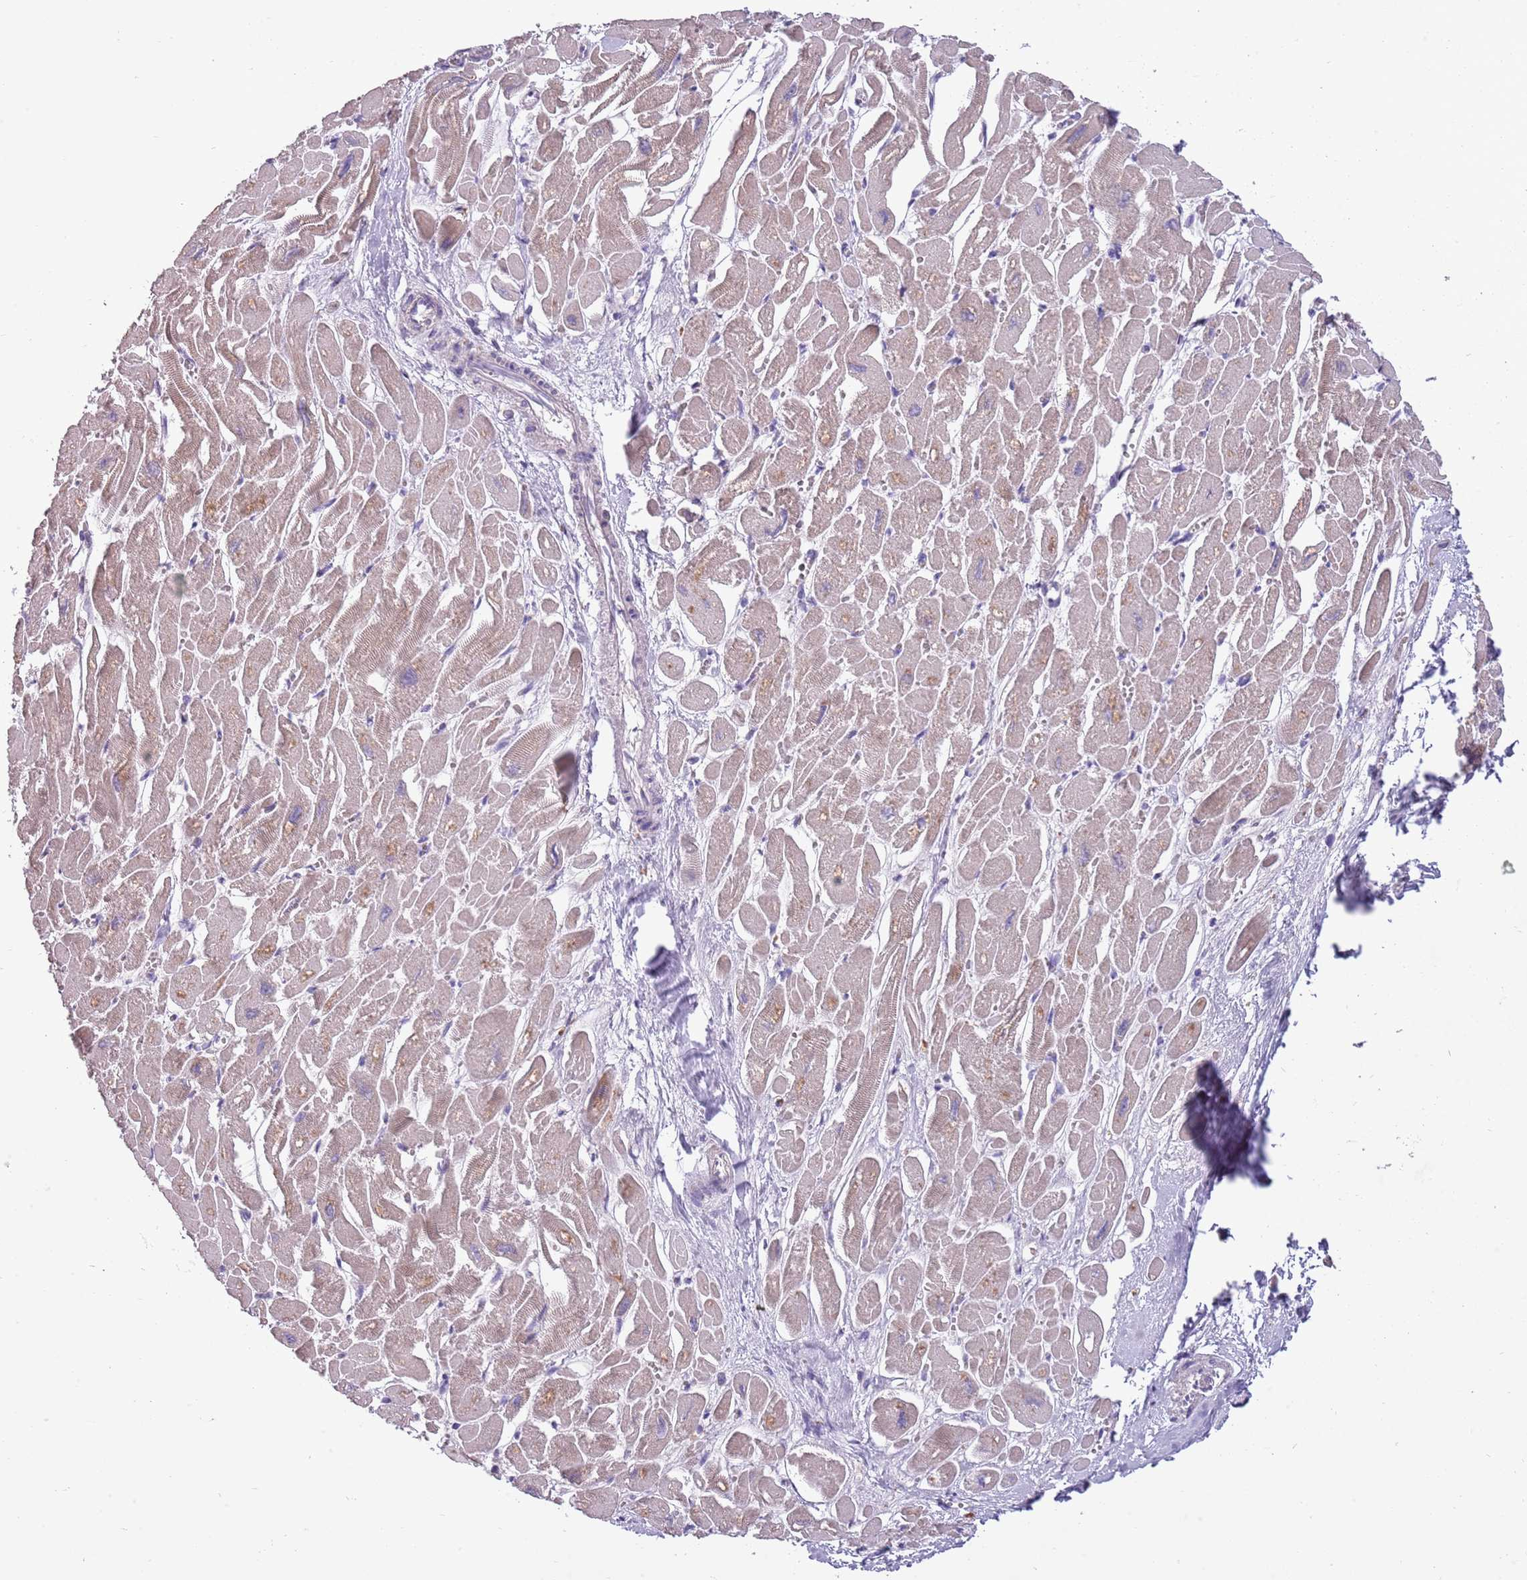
{"staining": {"intensity": "weak", "quantity": ">75%", "location": "cytoplasmic/membranous"}, "tissue": "heart muscle", "cell_type": "Cardiomyocytes", "image_type": "normal", "snomed": [{"axis": "morphology", "description": "Normal tissue, NOS"}, {"axis": "topography", "description": "Heart"}], "caption": "Cardiomyocytes display weak cytoplasmic/membranous expression in approximately >75% of cells in unremarkable heart muscle. The protein of interest is stained brown, and the nuclei are stained in blue (DAB IHC with brightfield microscopy, high magnification).", "gene": "HES3", "patient": {"sex": "male", "age": 54}}